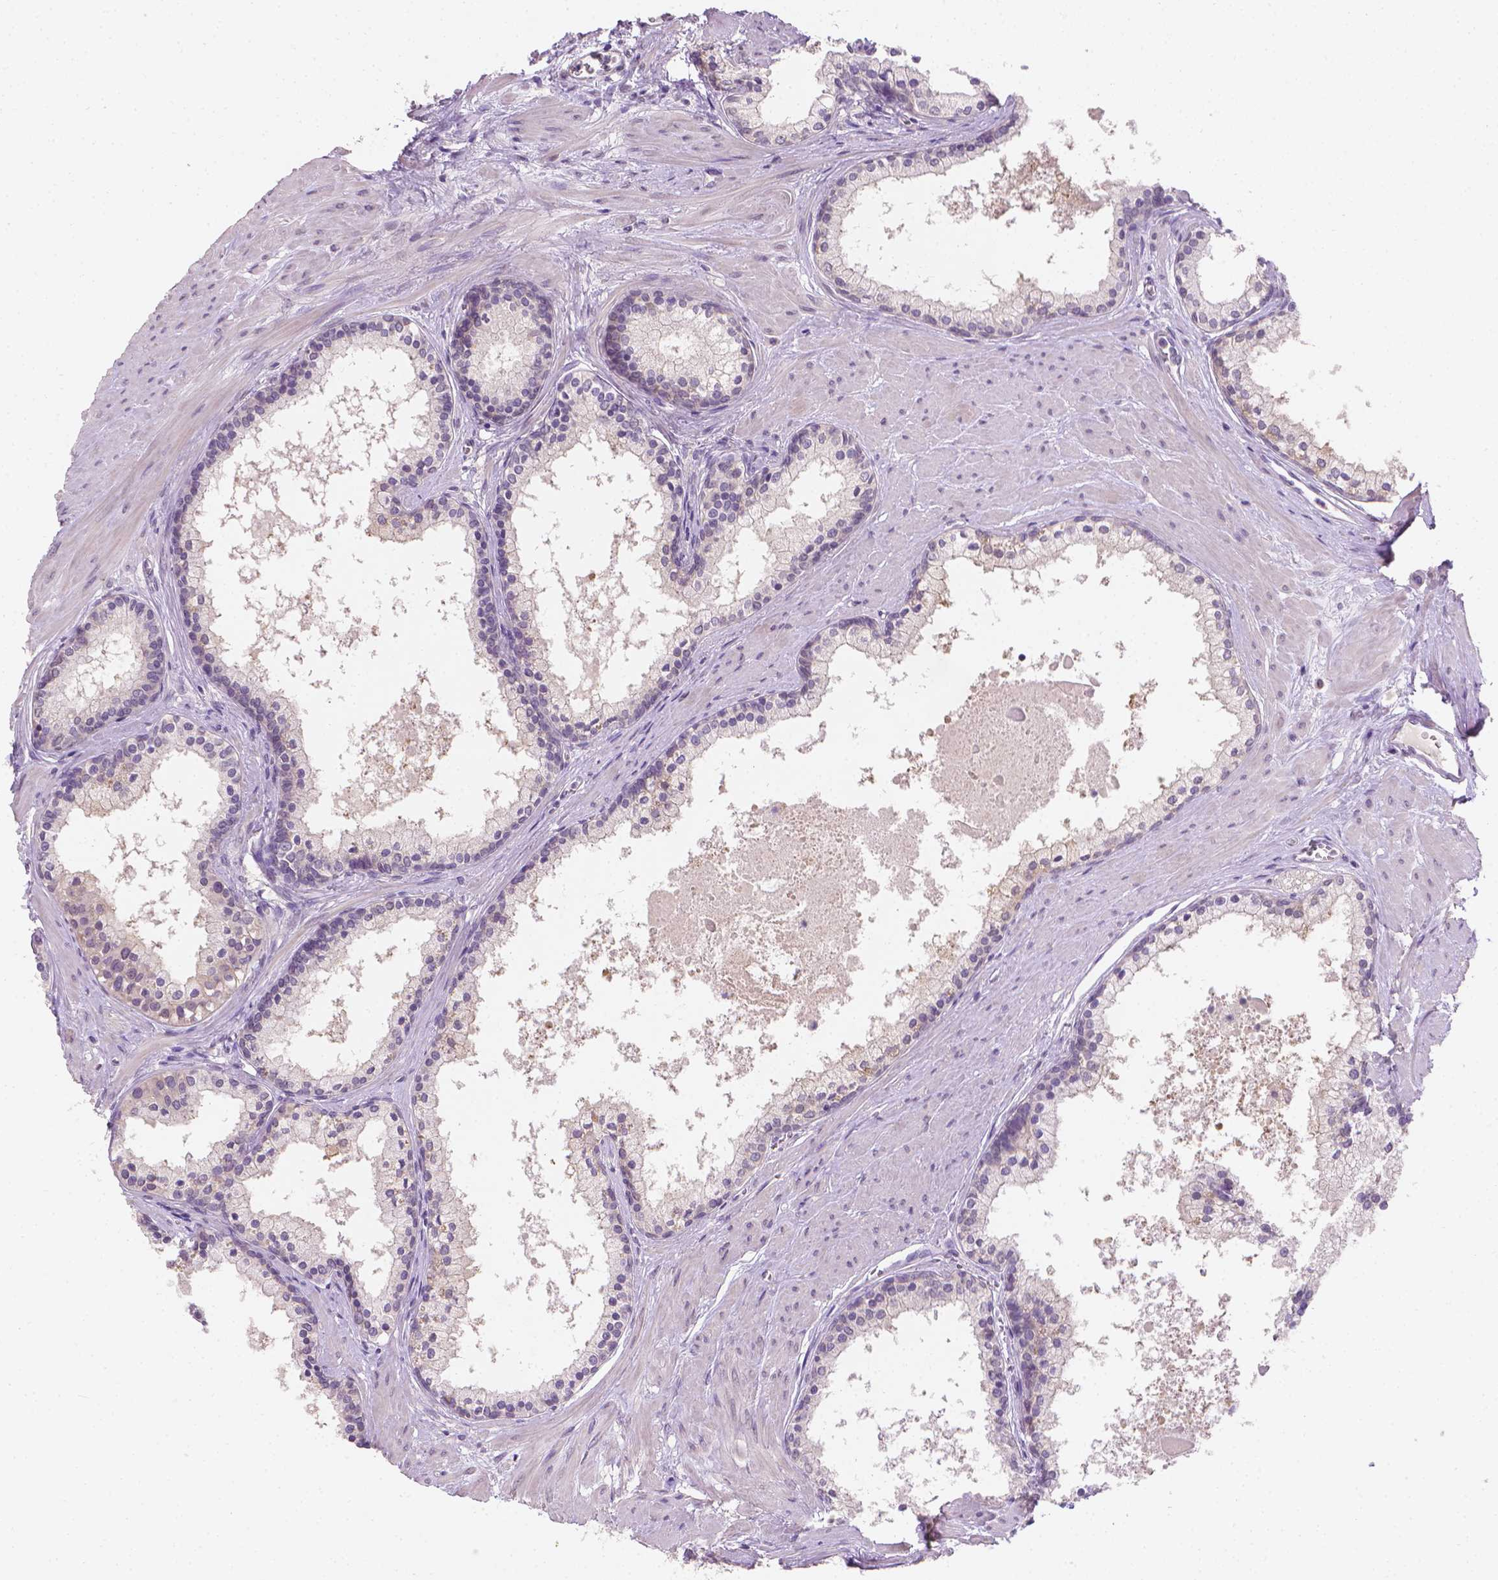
{"staining": {"intensity": "weak", "quantity": "<25%", "location": "cytoplasmic/membranous"}, "tissue": "prostate", "cell_type": "Glandular cells", "image_type": "normal", "snomed": [{"axis": "morphology", "description": "Normal tissue, NOS"}, {"axis": "topography", "description": "Prostate"}], "caption": "The histopathology image demonstrates no significant staining in glandular cells of prostate. (DAB (3,3'-diaminobenzidine) immunohistochemistry (IHC) with hematoxylin counter stain).", "gene": "FASN", "patient": {"sex": "male", "age": 61}}